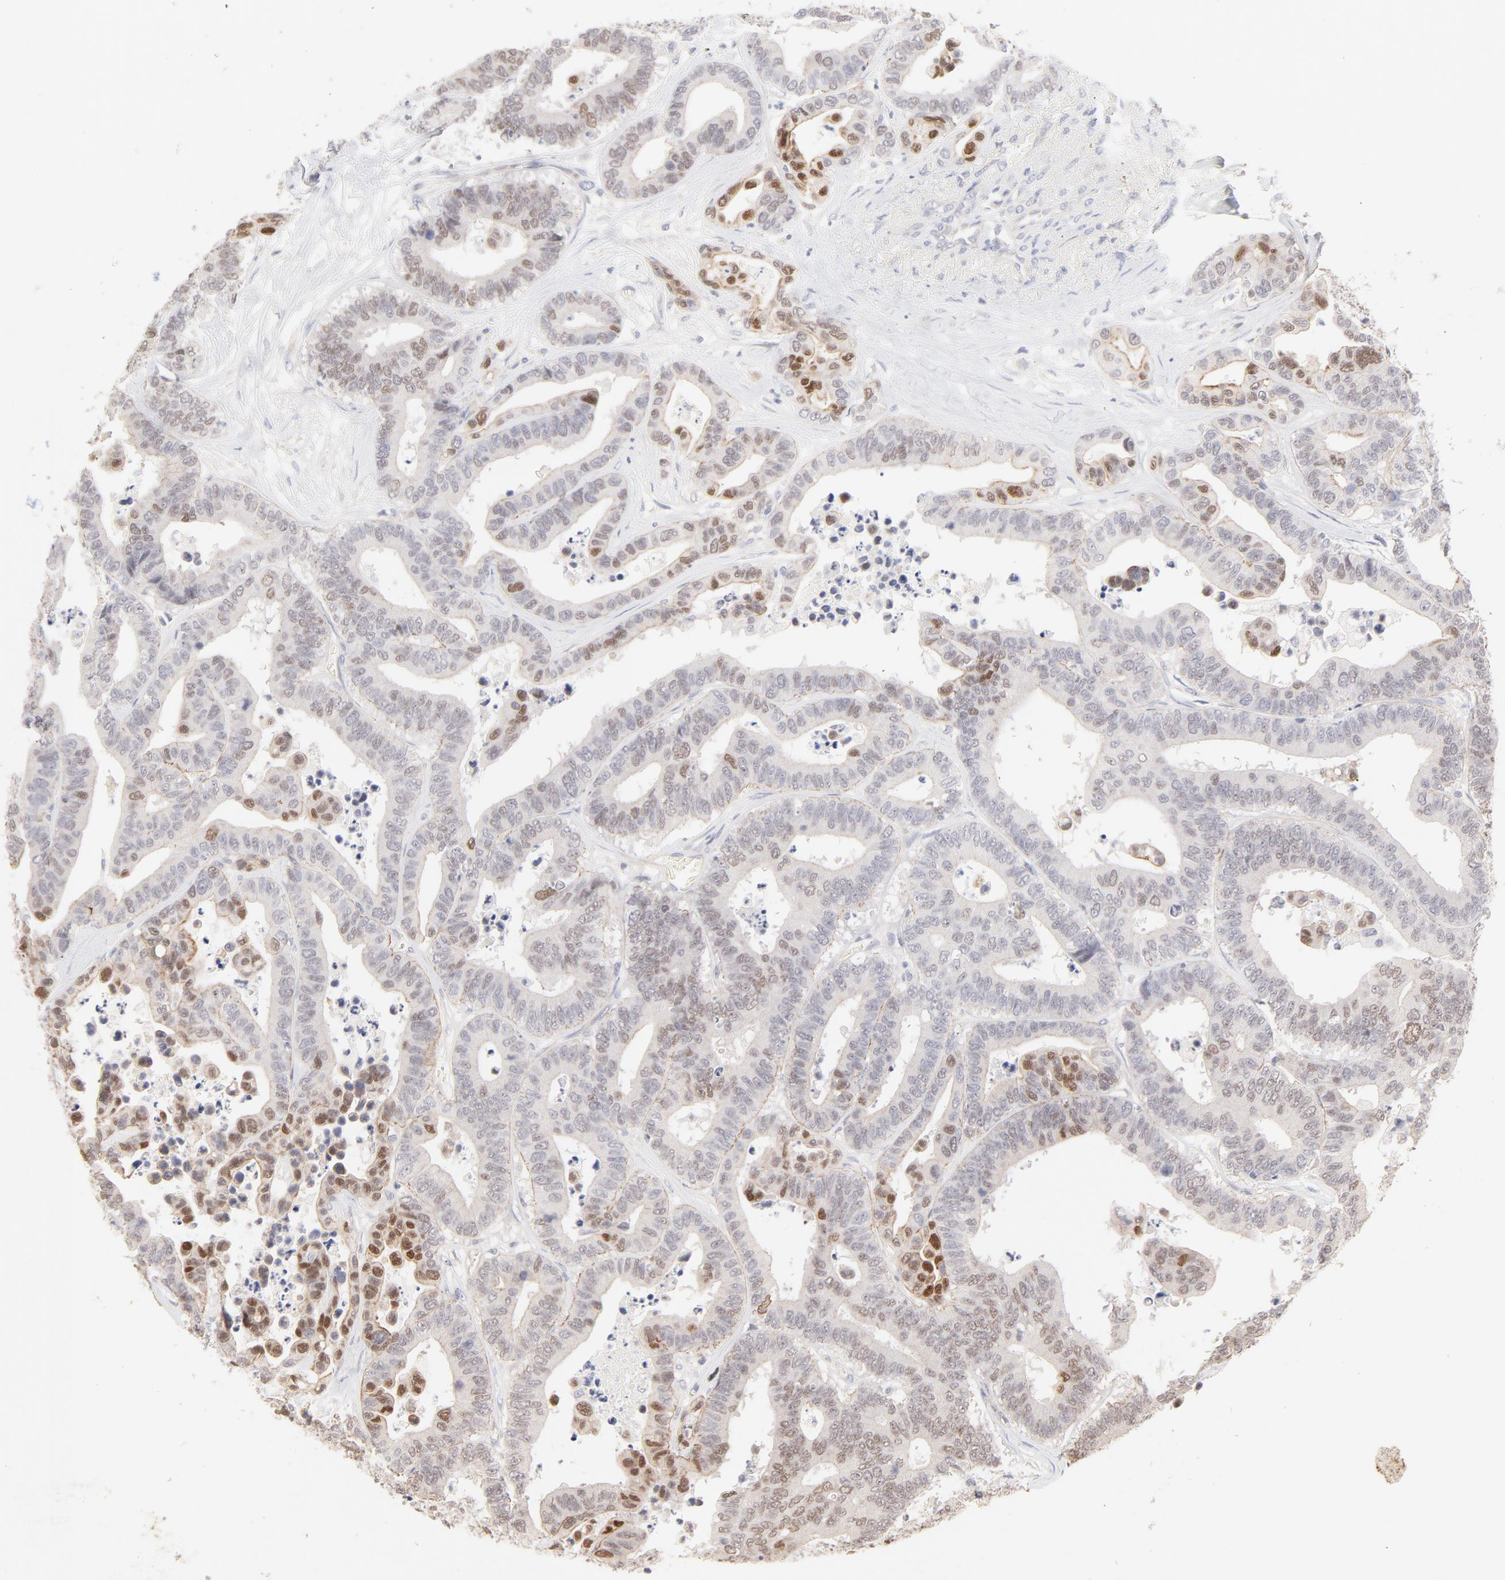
{"staining": {"intensity": "moderate", "quantity": "25%-75%", "location": "nuclear"}, "tissue": "colorectal cancer", "cell_type": "Tumor cells", "image_type": "cancer", "snomed": [{"axis": "morphology", "description": "Adenocarcinoma, NOS"}, {"axis": "topography", "description": "Colon"}], "caption": "Protein staining by IHC demonstrates moderate nuclear positivity in approximately 25%-75% of tumor cells in colorectal adenocarcinoma.", "gene": "ELF3", "patient": {"sex": "male", "age": 82}}